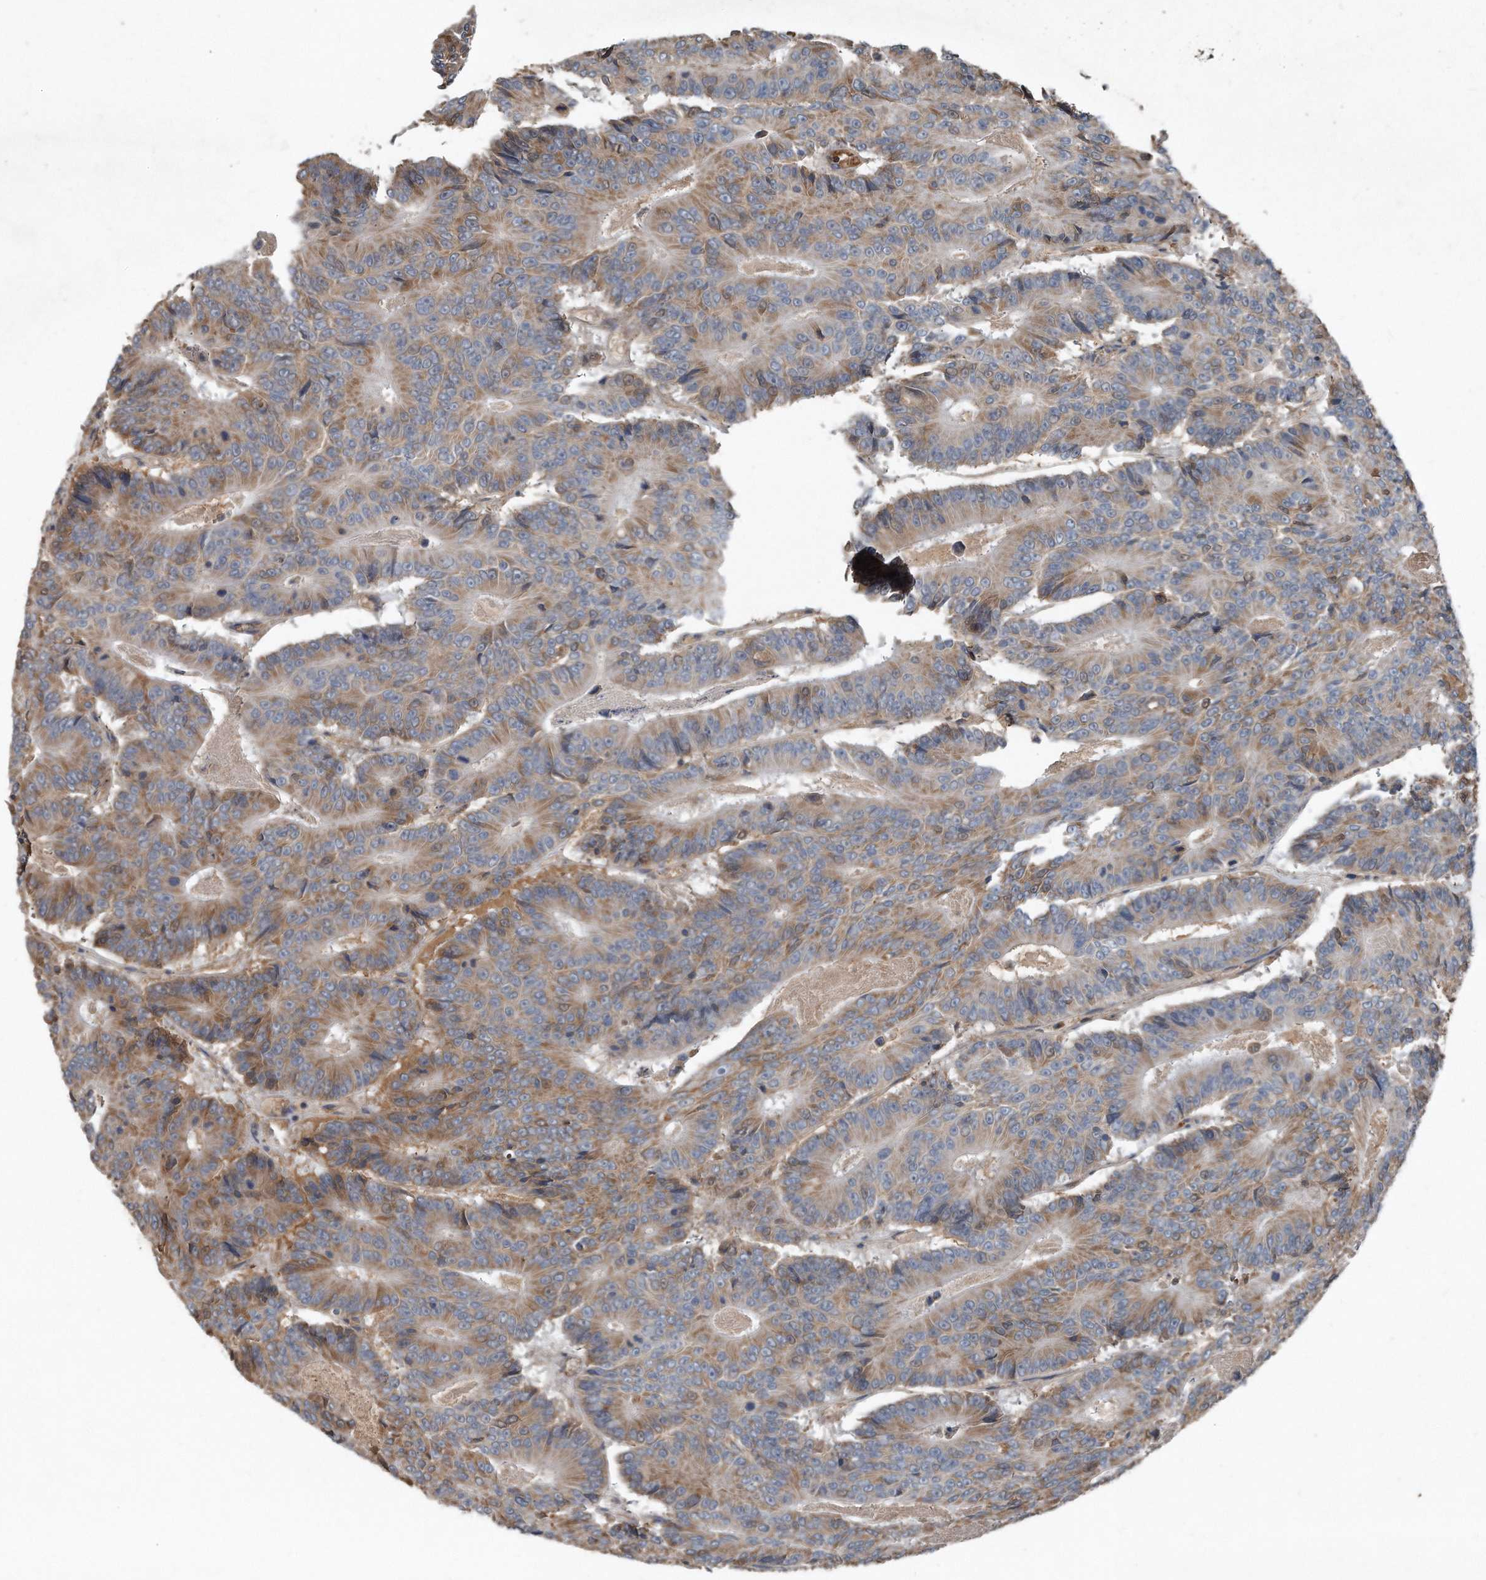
{"staining": {"intensity": "moderate", "quantity": "25%-75%", "location": "cytoplasmic/membranous"}, "tissue": "colorectal cancer", "cell_type": "Tumor cells", "image_type": "cancer", "snomed": [{"axis": "morphology", "description": "Adenocarcinoma, NOS"}, {"axis": "topography", "description": "Colon"}], "caption": "A photomicrograph showing moderate cytoplasmic/membranous expression in approximately 25%-75% of tumor cells in colorectal cancer, as visualized by brown immunohistochemical staining.", "gene": "SDHA", "patient": {"sex": "male", "age": 83}}